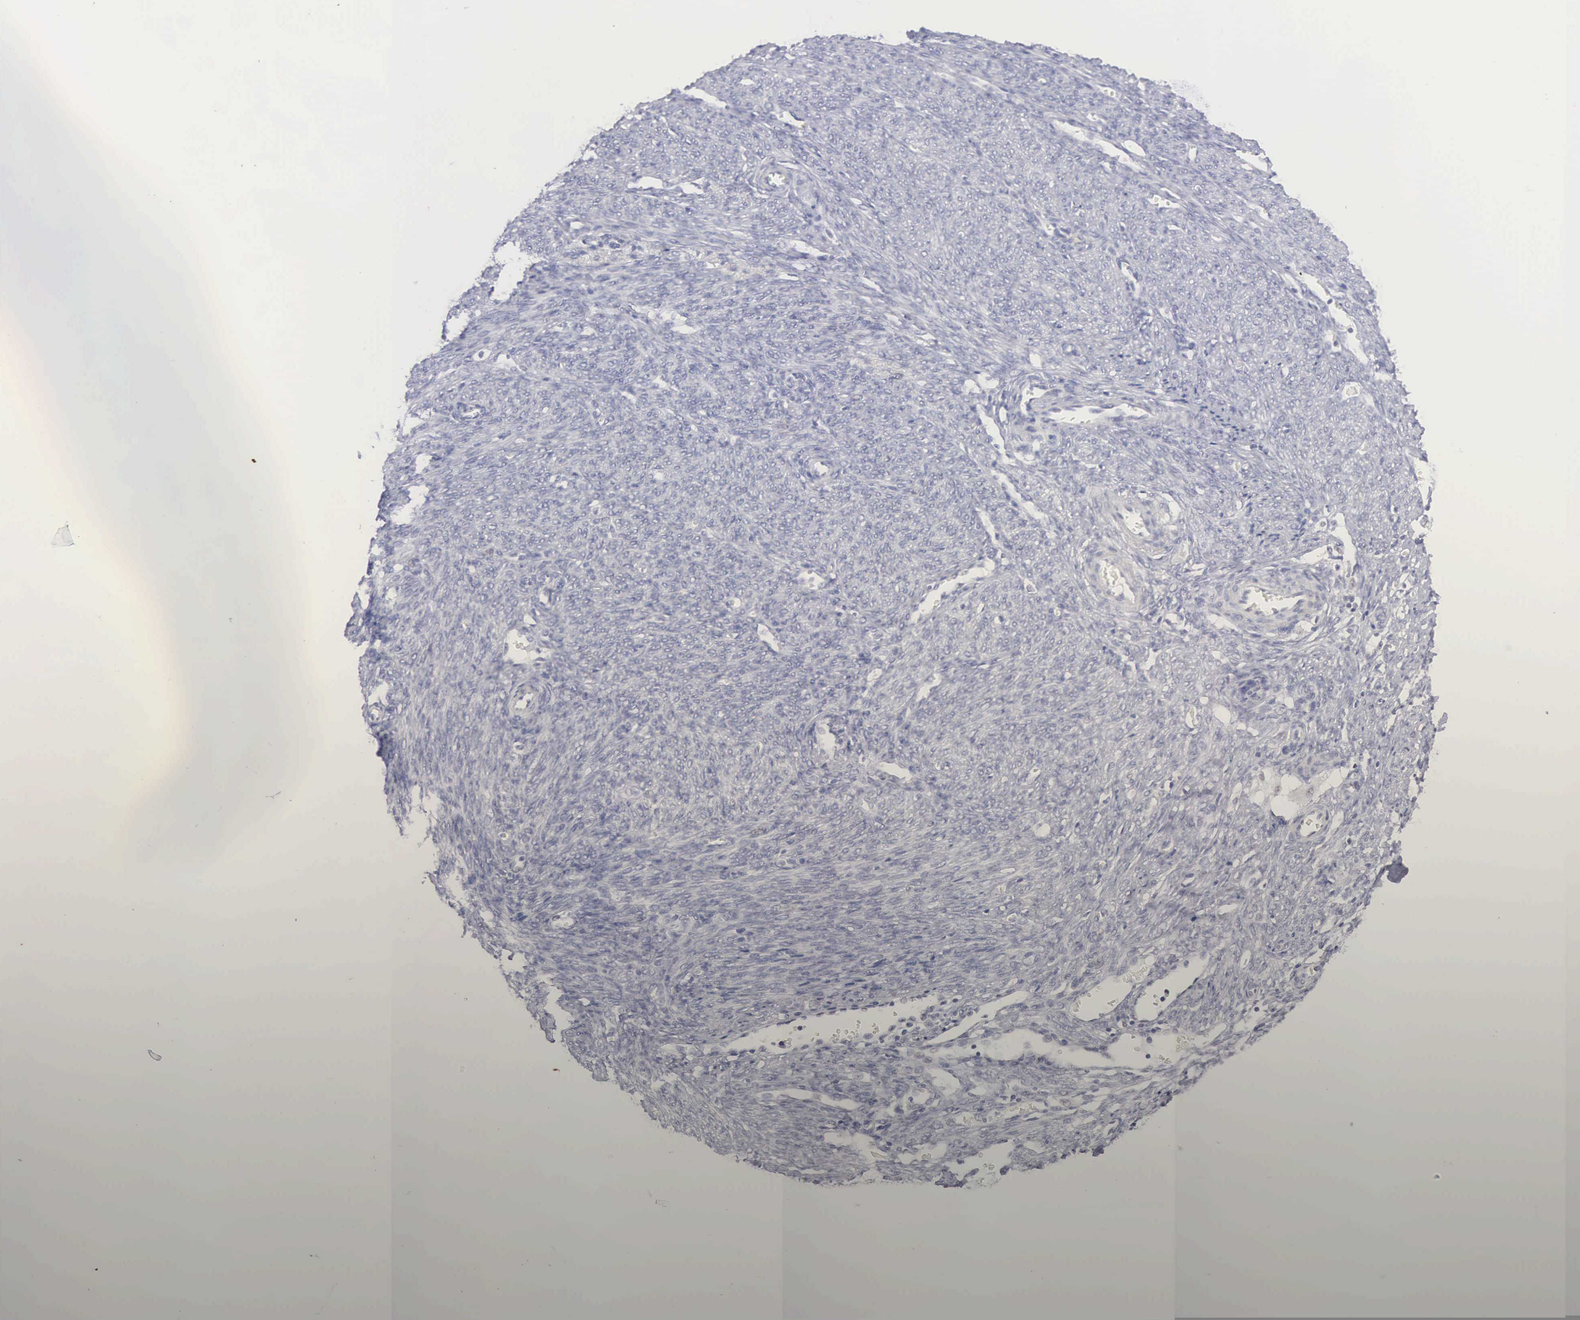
{"staining": {"intensity": "negative", "quantity": "none", "location": "none"}, "tissue": "endometrium", "cell_type": "Cells in endometrial stroma", "image_type": "normal", "snomed": [{"axis": "morphology", "description": "Normal tissue, NOS"}, {"axis": "topography", "description": "Uterus"}], "caption": "Immunohistochemistry micrograph of benign endometrium stained for a protein (brown), which demonstrates no expression in cells in endometrial stroma. The staining is performed using DAB (3,3'-diaminobenzidine) brown chromogen with nuclei counter-stained in using hematoxylin.", "gene": "MNAT1", "patient": {"sex": "female", "age": 83}}